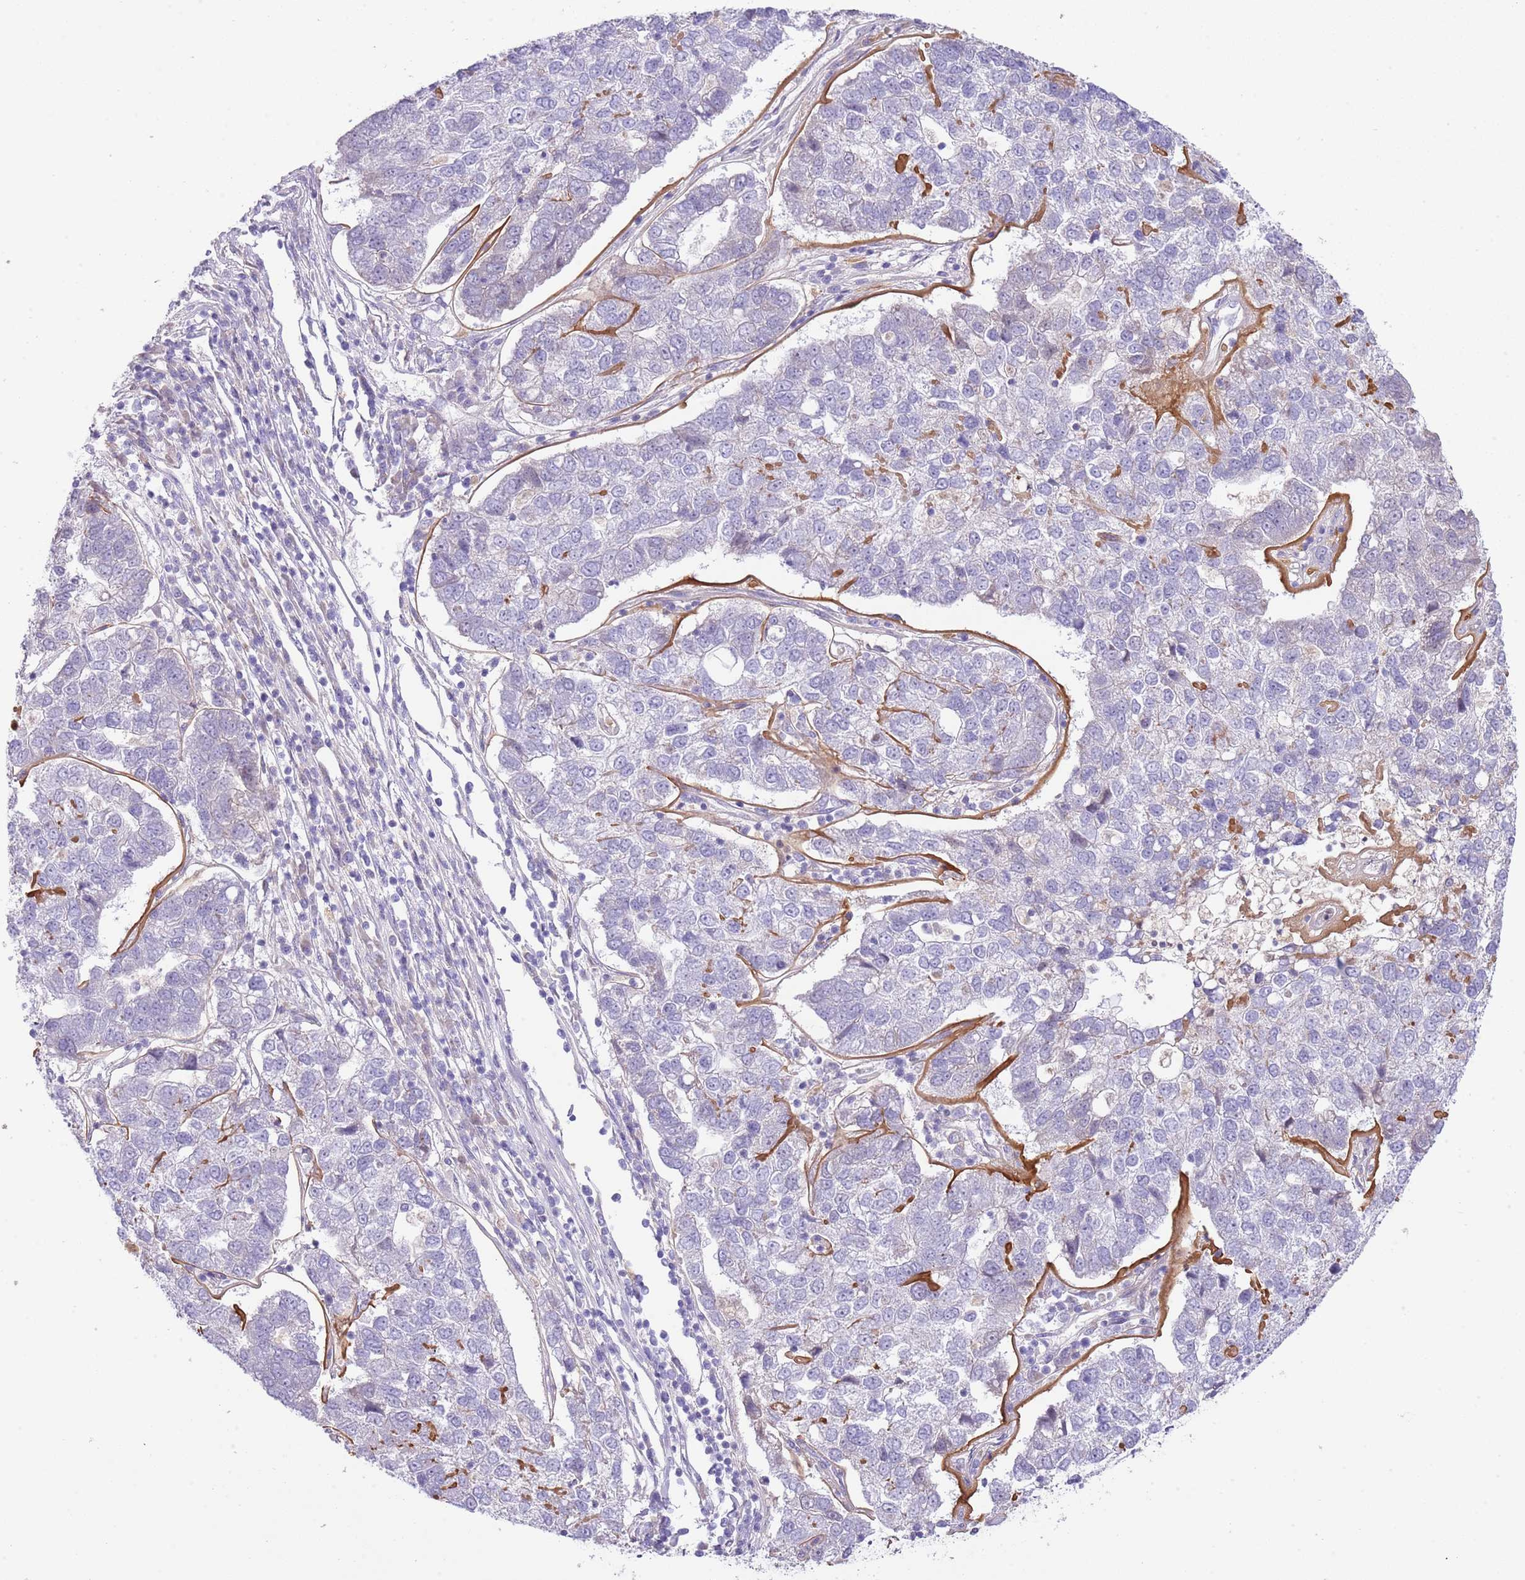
{"staining": {"intensity": "negative", "quantity": "none", "location": "none"}, "tissue": "pancreatic cancer", "cell_type": "Tumor cells", "image_type": "cancer", "snomed": [{"axis": "morphology", "description": "Adenocarcinoma, NOS"}, {"axis": "topography", "description": "Pancreas"}], "caption": "A micrograph of human pancreatic cancer (adenocarcinoma) is negative for staining in tumor cells.", "gene": "ABHD17A", "patient": {"sex": "female", "age": 61}}